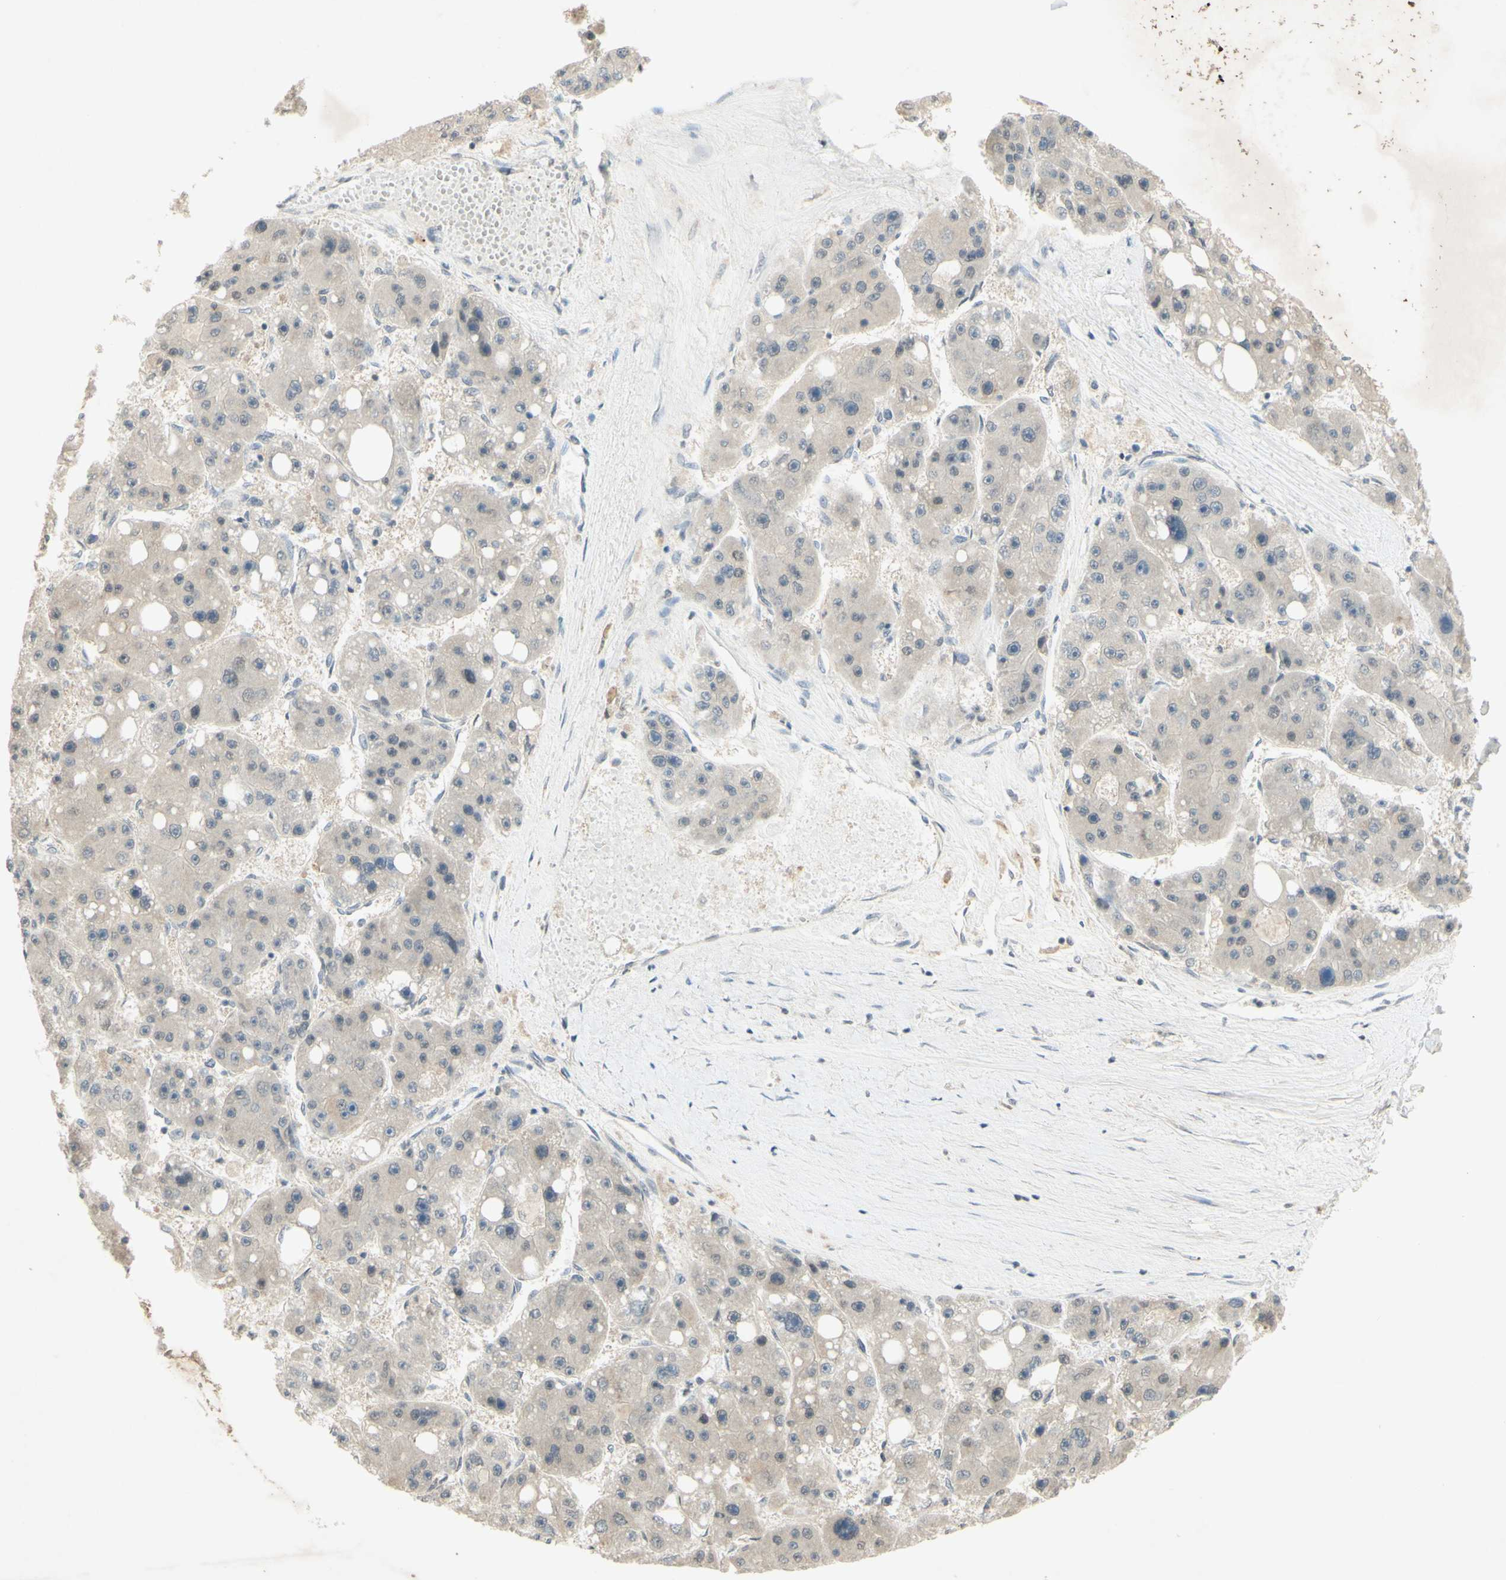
{"staining": {"intensity": "weak", "quantity": ">75%", "location": "cytoplasmic/membranous"}, "tissue": "liver cancer", "cell_type": "Tumor cells", "image_type": "cancer", "snomed": [{"axis": "morphology", "description": "Carcinoma, Hepatocellular, NOS"}, {"axis": "topography", "description": "Liver"}], "caption": "A micrograph of liver cancer stained for a protein exhibits weak cytoplasmic/membranous brown staining in tumor cells. (DAB IHC, brown staining for protein, blue staining for nuclei).", "gene": "GLI1", "patient": {"sex": "female", "age": 61}}